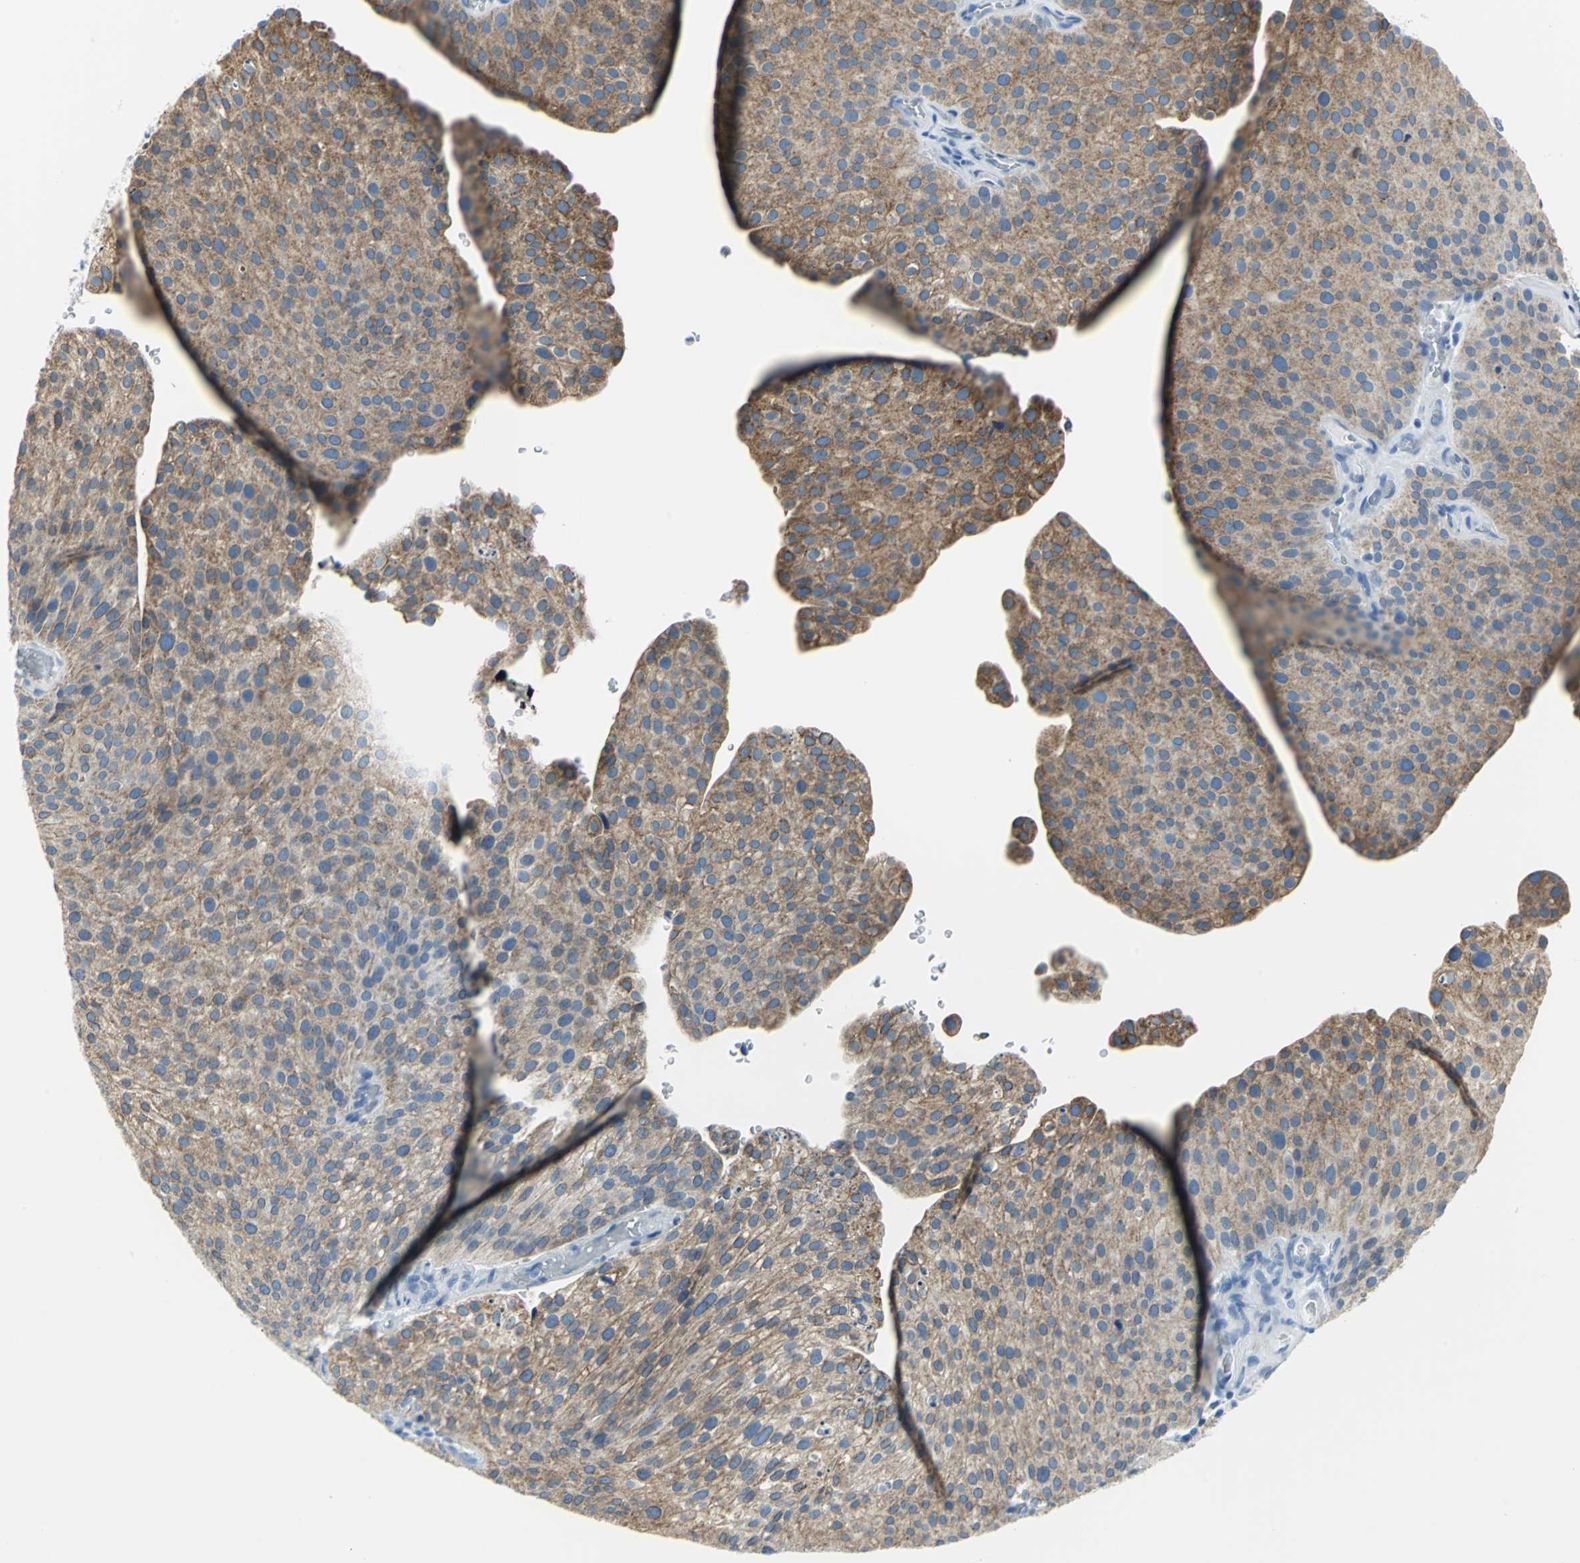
{"staining": {"intensity": "moderate", "quantity": ">75%", "location": "cytoplasmic/membranous"}, "tissue": "urothelial cancer", "cell_type": "Tumor cells", "image_type": "cancer", "snomed": [{"axis": "morphology", "description": "Urothelial carcinoma, Low grade"}, {"axis": "topography", "description": "Smooth muscle"}, {"axis": "topography", "description": "Urinary bladder"}], "caption": "This histopathology image exhibits immunohistochemistry staining of human urothelial carcinoma (low-grade), with medium moderate cytoplasmic/membranous positivity in approximately >75% of tumor cells.", "gene": "CYB5A", "patient": {"sex": "male", "age": 60}}